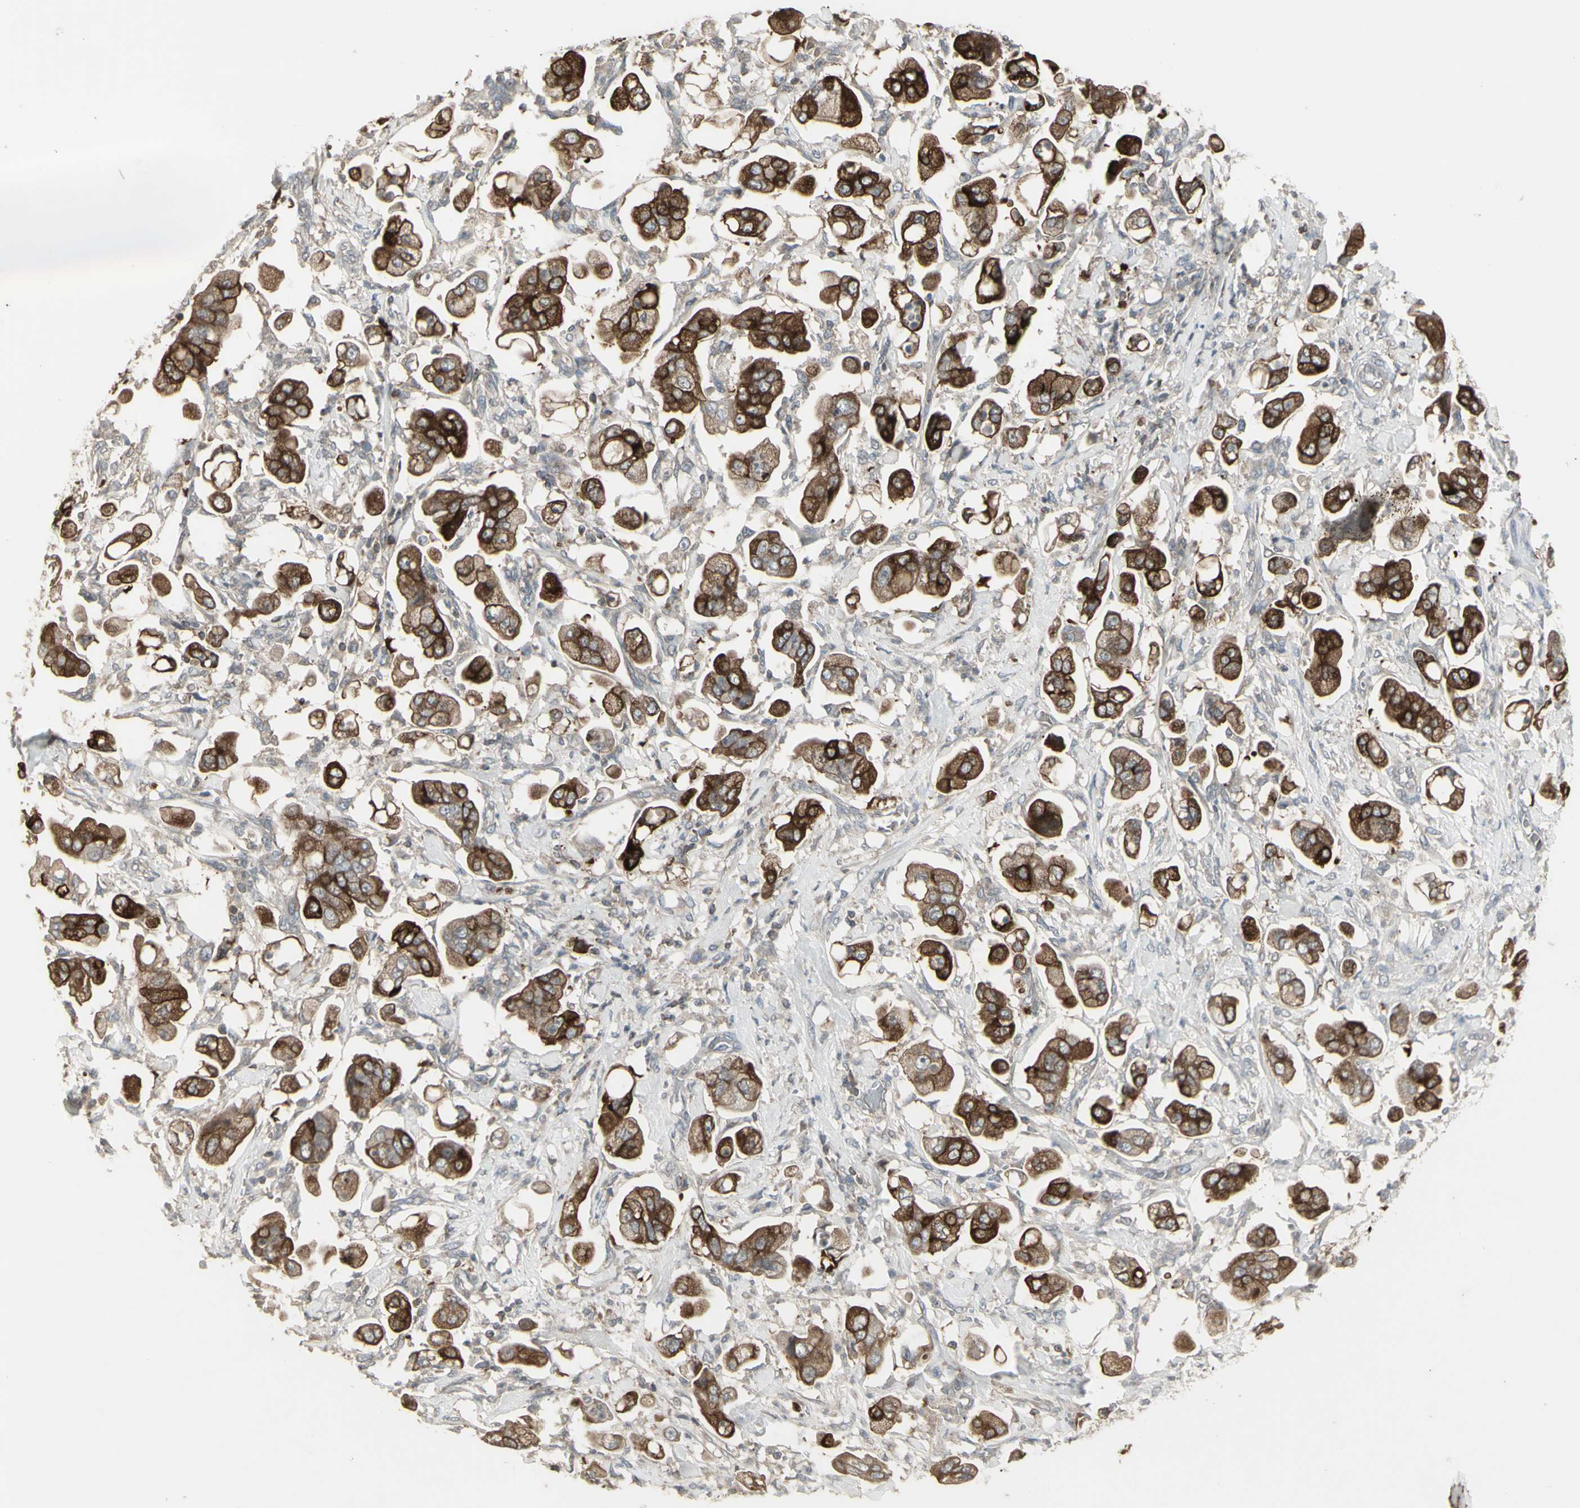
{"staining": {"intensity": "strong", "quantity": ">75%", "location": "cytoplasmic/membranous"}, "tissue": "stomach cancer", "cell_type": "Tumor cells", "image_type": "cancer", "snomed": [{"axis": "morphology", "description": "Adenocarcinoma, NOS"}, {"axis": "topography", "description": "Stomach"}], "caption": "The micrograph demonstrates staining of stomach cancer (adenocarcinoma), revealing strong cytoplasmic/membranous protein positivity (brown color) within tumor cells.", "gene": "CSK", "patient": {"sex": "male", "age": 62}}